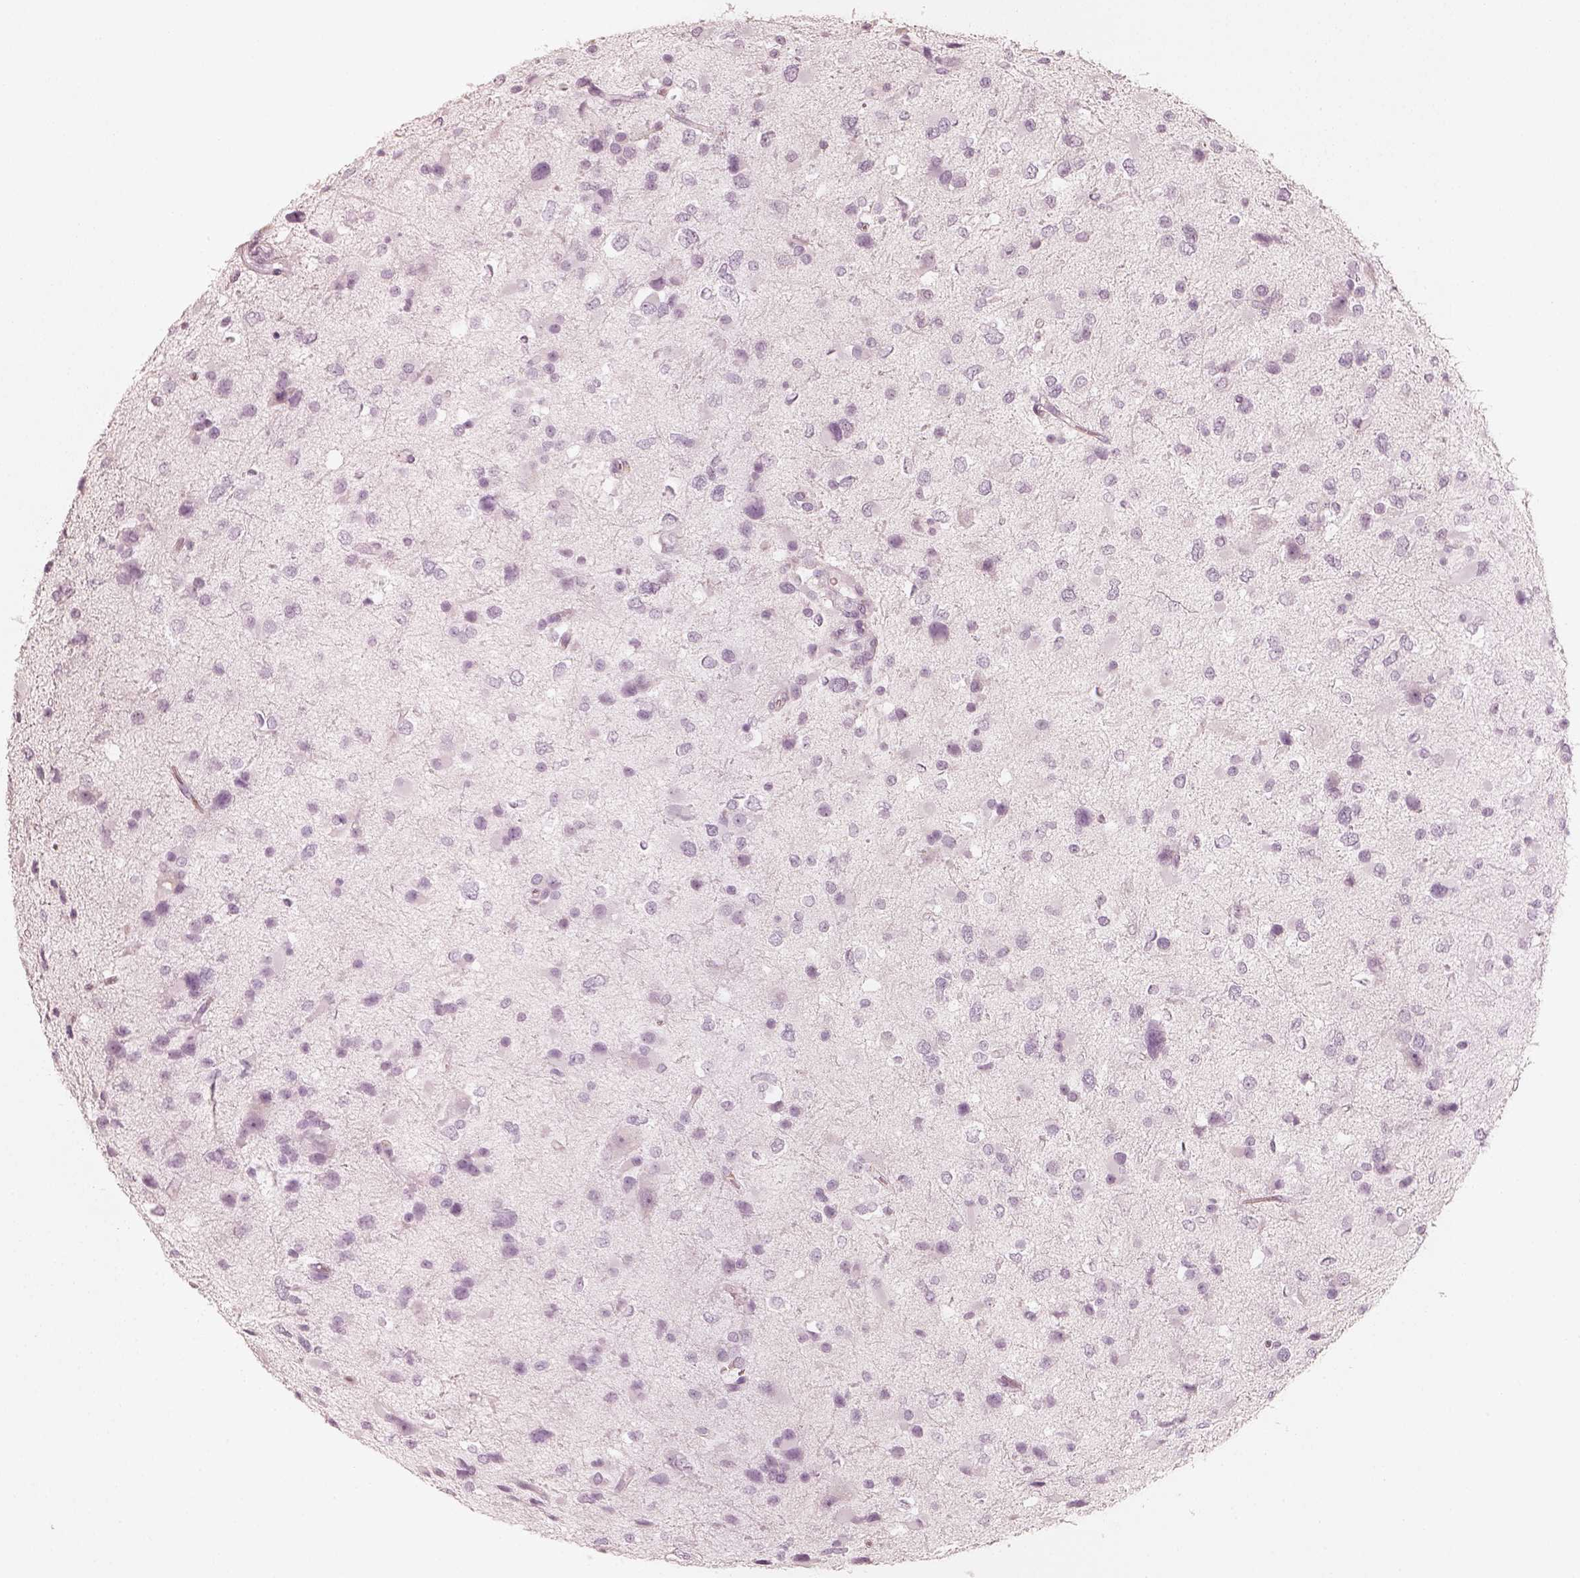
{"staining": {"intensity": "negative", "quantity": "none", "location": "none"}, "tissue": "glioma", "cell_type": "Tumor cells", "image_type": "cancer", "snomed": [{"axis": "morphology", "description": "Glioma, malignant, Low grade"}, {"axis": "topography", "description": "Brain"}], "caption": "High power microscopy micrograph of an immunohistochemistry (IHC) histopathology image of glioma, revealing no significant positivity in tumor cells. (DAB immunohistochemistry (IHC) visualized using brightfield microscopy, high magnification).", "gene": "KRT72", "patient": {"sex": "female", "age": 32}}